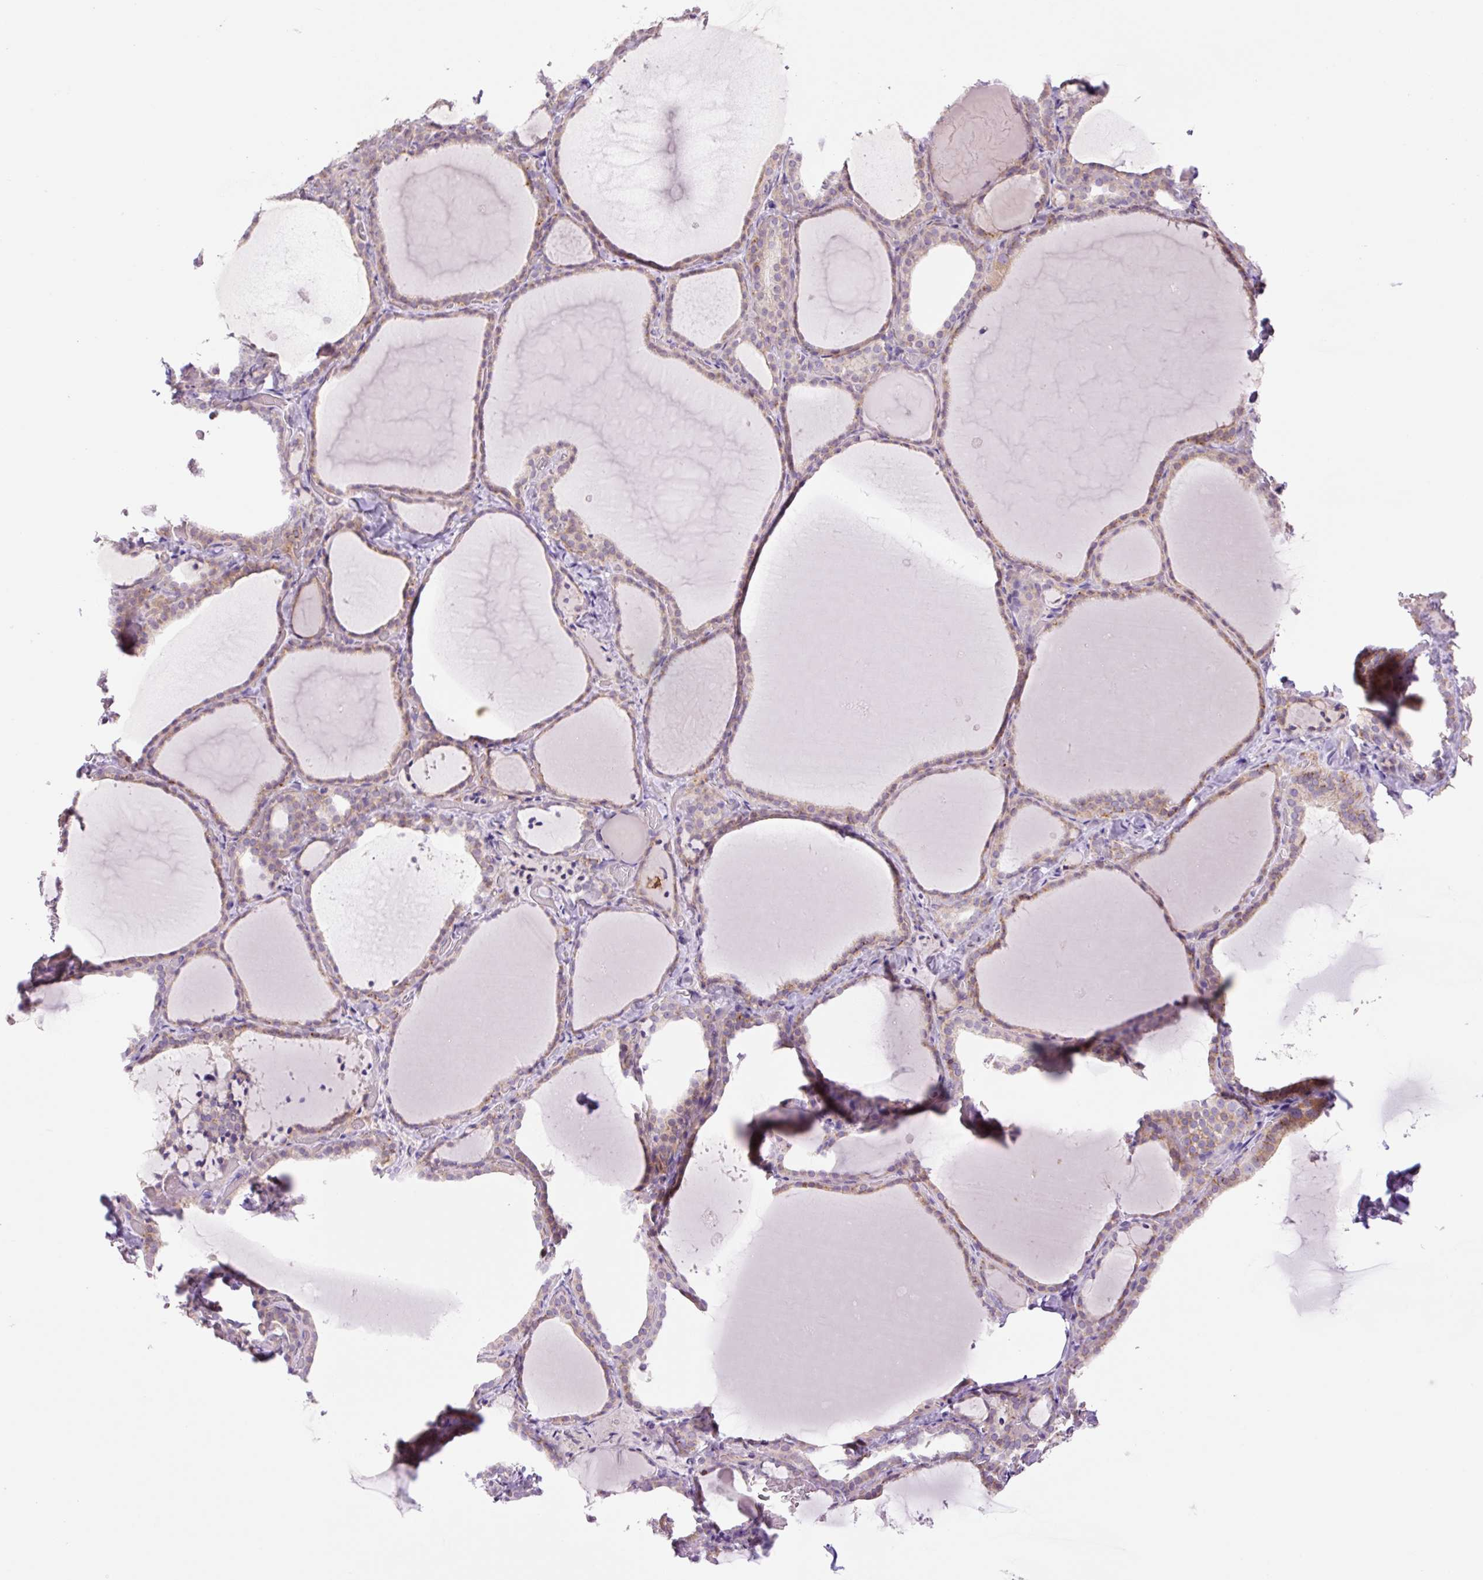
{"staining": {"intensity": "weak", "quantity": "25%-75%", "location": "cytoplasmic/membranous"}, "tissue": "thyroid gland", "cell_type": "Glandular cells", "image_type": "normal", "snomed": [{"axis": "morphology", "description": "Normal tissue, NOS"}, {"axis": "topography", "description": "Thyroid gland"}], "caption": "Protein expression analysis of unremarkable thyroid gland exhibits weak cytoplasmic/membranous expression in approximately 25%-75% of glandular cells. The protein of interest is stained brown, and the nuclei are stained in blue (DAB (3,3'-diaminobenzidine) IHC with brightfield microscopy, high magnification).", "gene": "GRID2", "patient": {"sex": "female", "age": 22}}